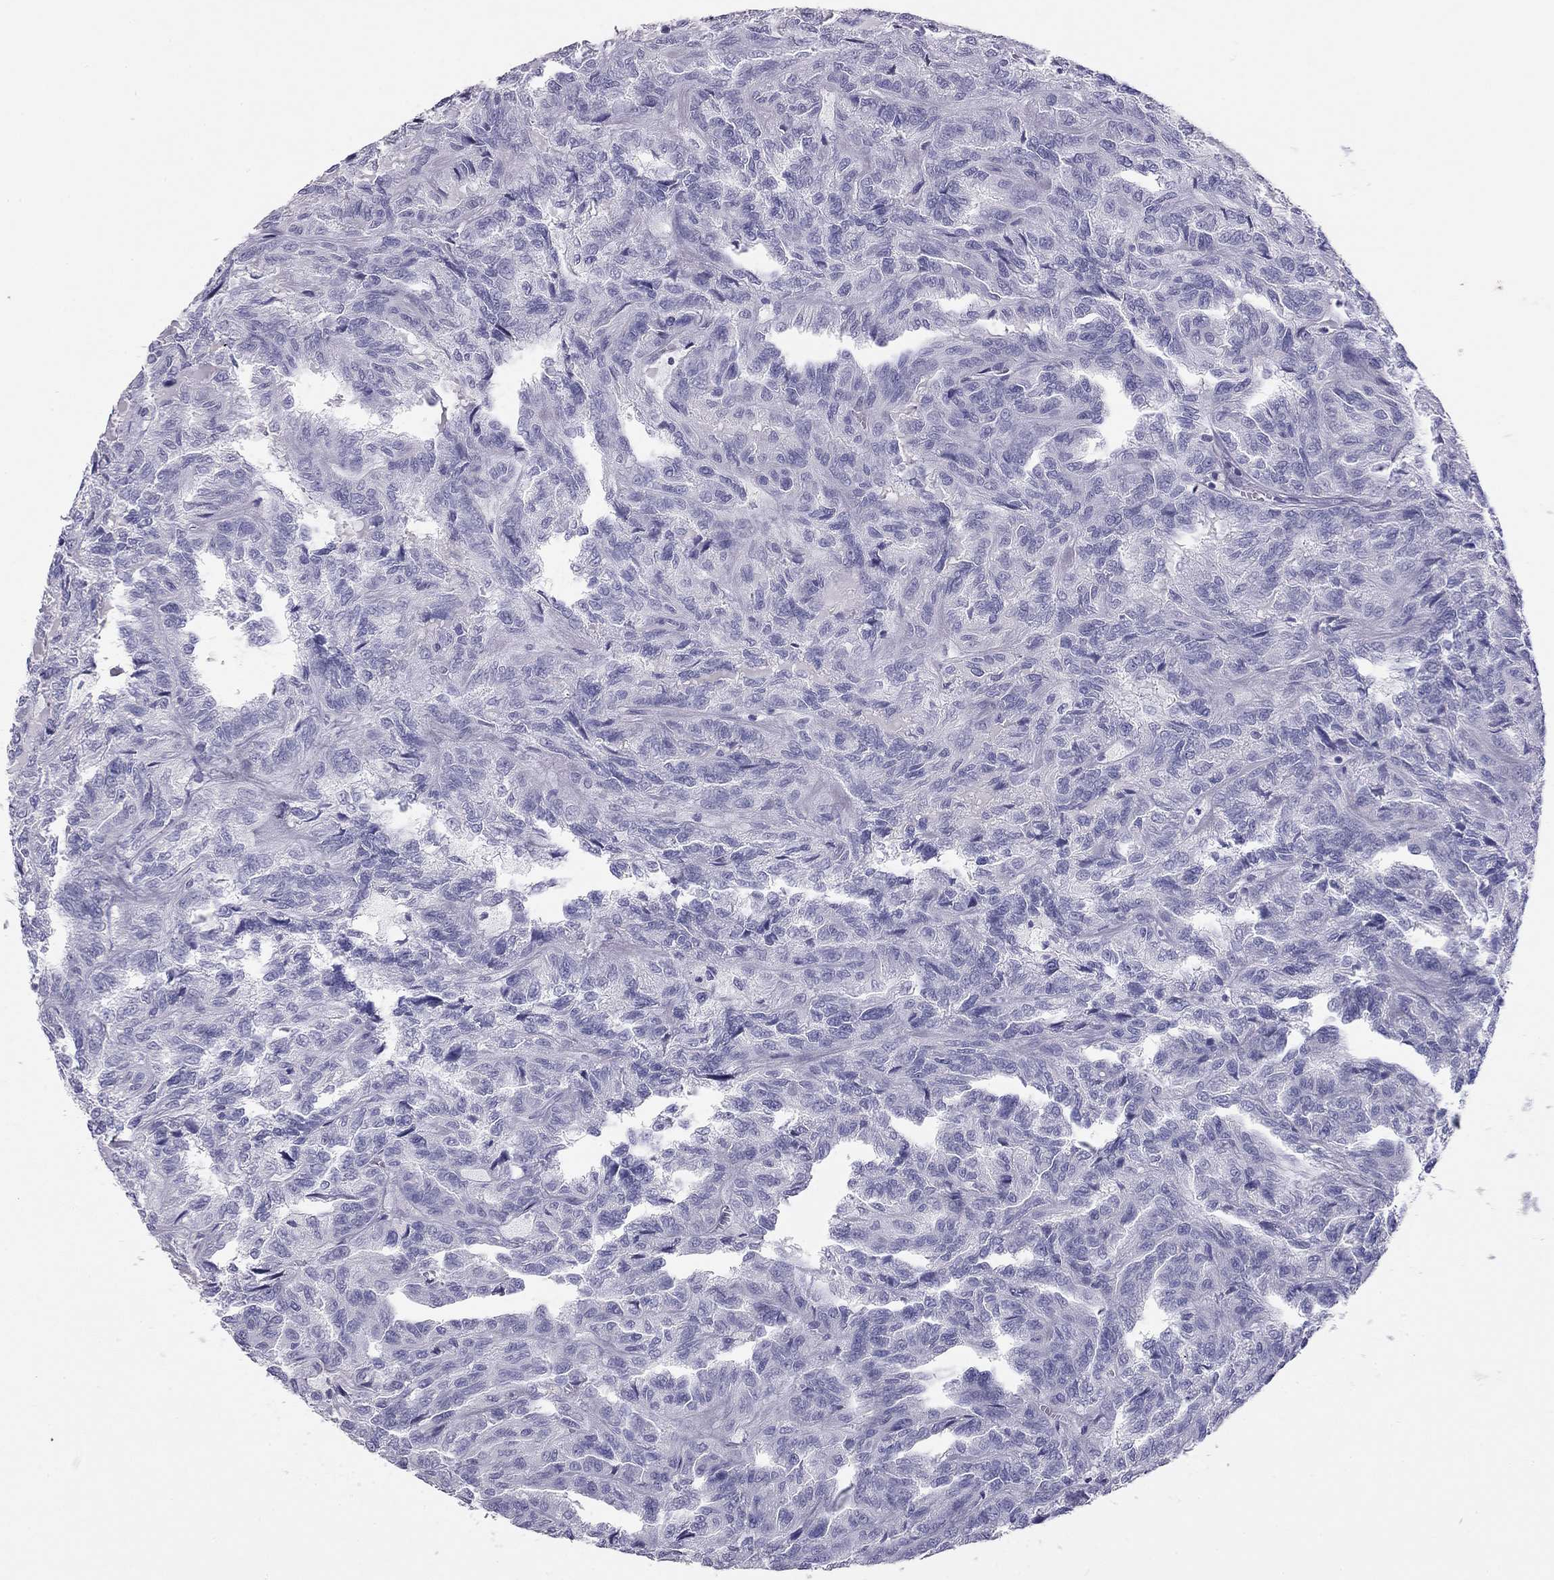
{"staining": {"intensity": "negative", "quantity": "none", "location": "none"}, "tissue": "renal cancer", "cell_type": "Tumor cells", "image_type": "cancer", "snomed": [{"axis": "morphology", "description": "Adenocarcinoma, NOS"}, {"axis": "topography", "description": "Kidney"}], "caption": "Micrograph shows no protein expression in tumor cells of renal cancer tissue.", "gene": "KLRG1", "patient": {"sex": "male", "age": 79}}